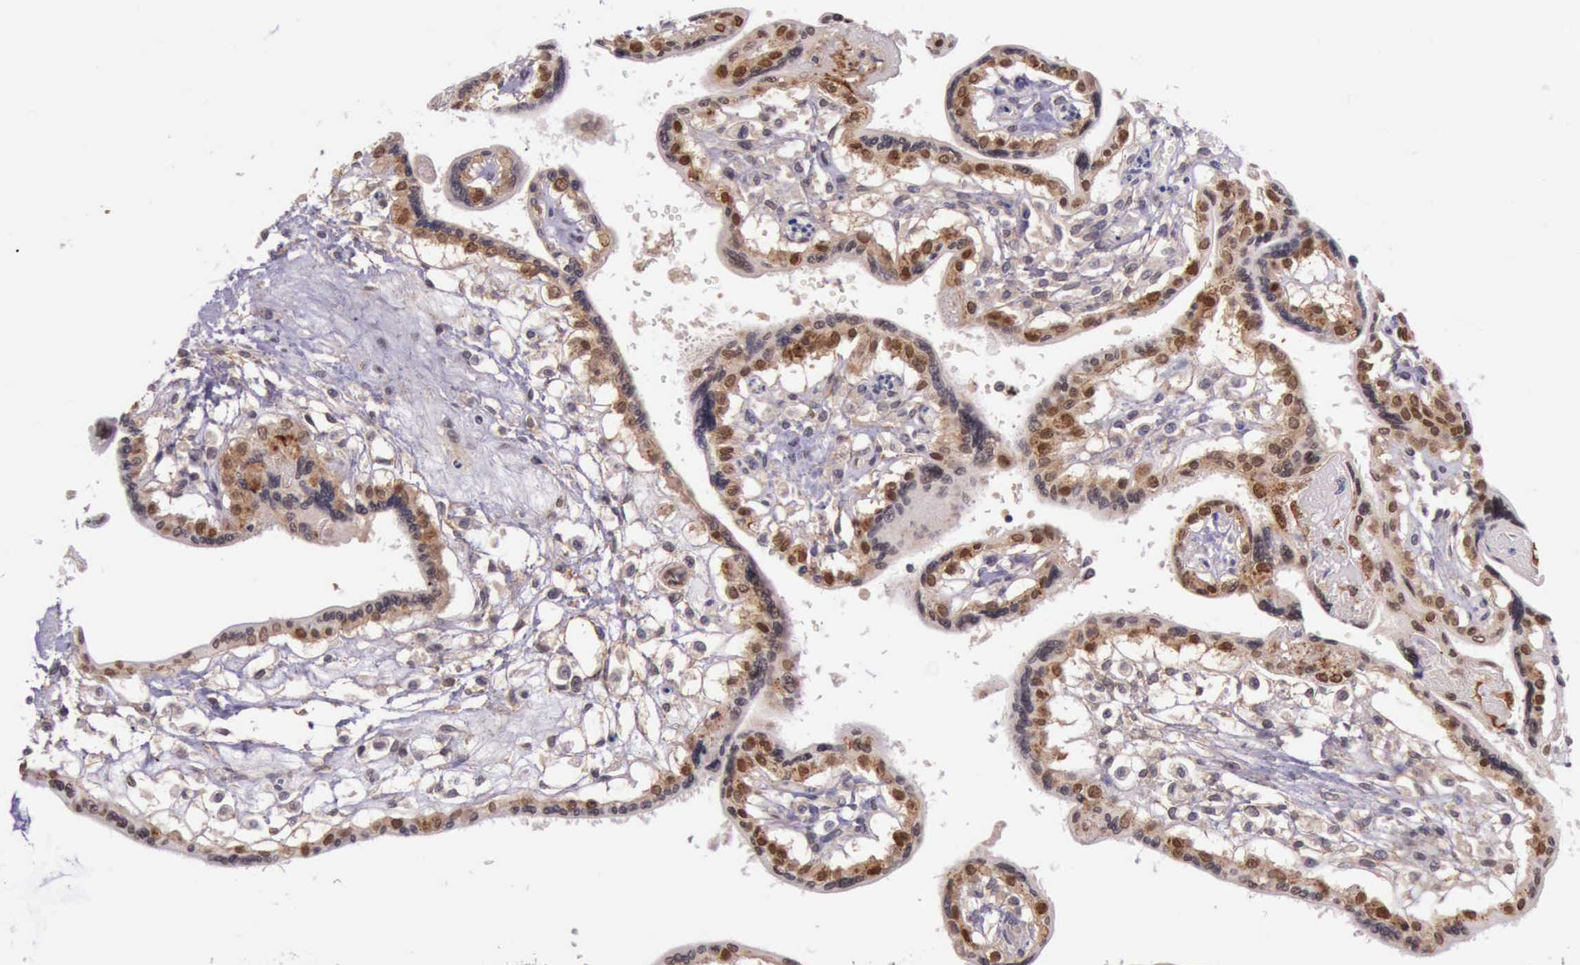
{"staining": {"intensity": "strong", "quantity": ">75%", "location": "nuclear"}, "tissue": "placenta", "cell_type": "Trophoblastic cells", "image_type": "normal", "snomed": [{"axis": "morphology", "description": "Normal tissue, NOS"}, {"axis": "topography", "description": "Placenta"}], "caption": "Immunohistochemistry (IHC) (DAB (3,3'-diaminobenzidine)) staining of unremarkable human placenta exhibits strong nuclear protein staining in about >75% of trophoblastic cells.", "gene": "PRICKLE3", "patient": {"sex": "female", "age": 31}}